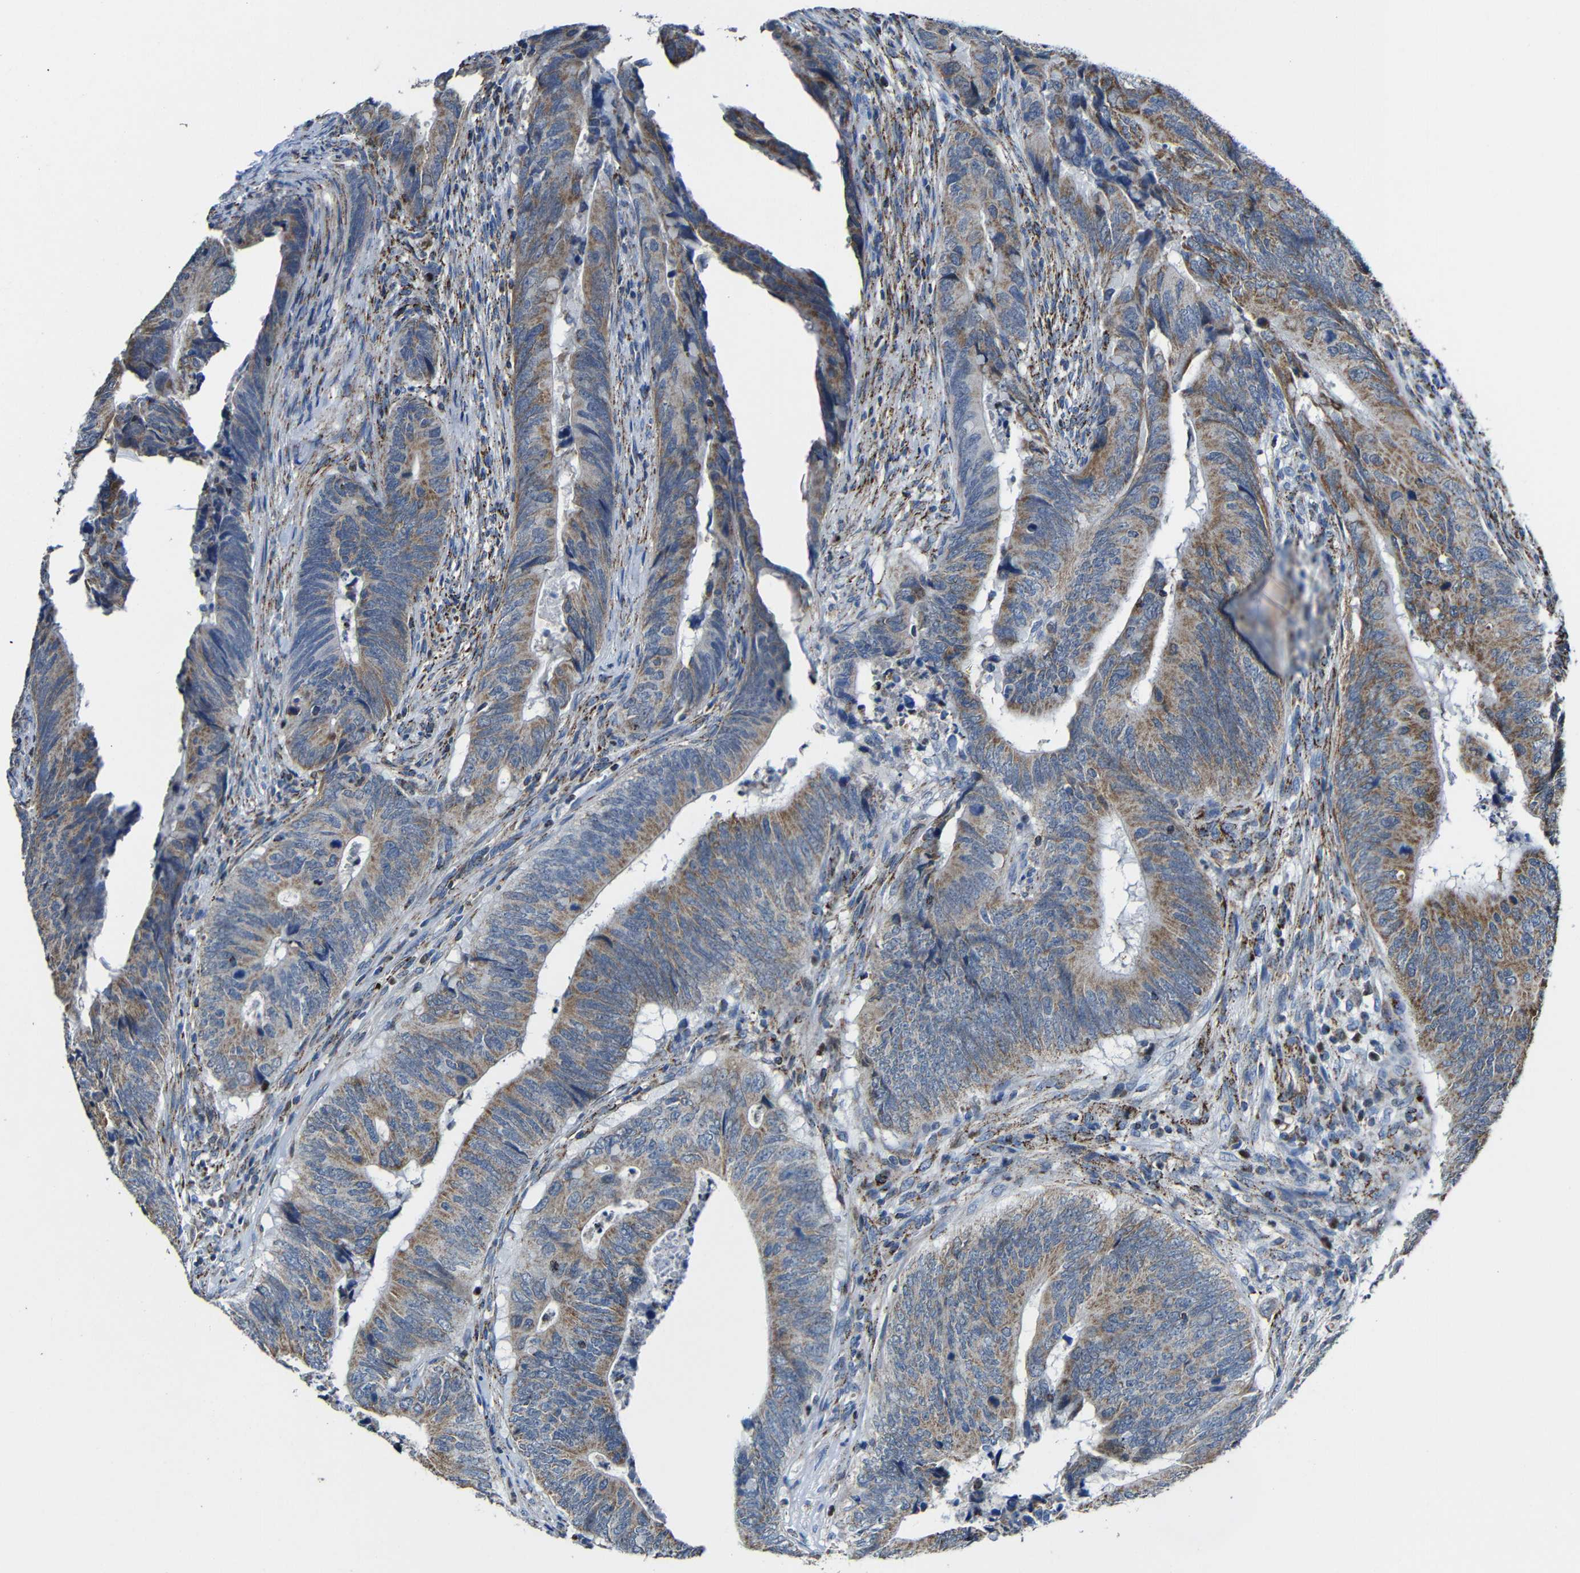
{"staining": {"intensity": "moderate", "quantity": ">75%", "location": "cytoplasmic/membranous"}, "tissue": "colorectal cancer", "cell_type": "Tumor cells", "image_type": "cancer", "snomed": [{"axis": "morphology", "description": "Normal tissue, NOS"}, {"axis": "morphology", "description": "Adenocarcinoma, NOS"}, {"axis": "topography", "description": "Colon"}], "caption": "Protein staining reveals moderate cytoplasmic/membranous staining in approximately >75% of tumor cells in colorectal cancer.", "gene": "CA5B", "patient": {"sex": "male", "age": 56}}